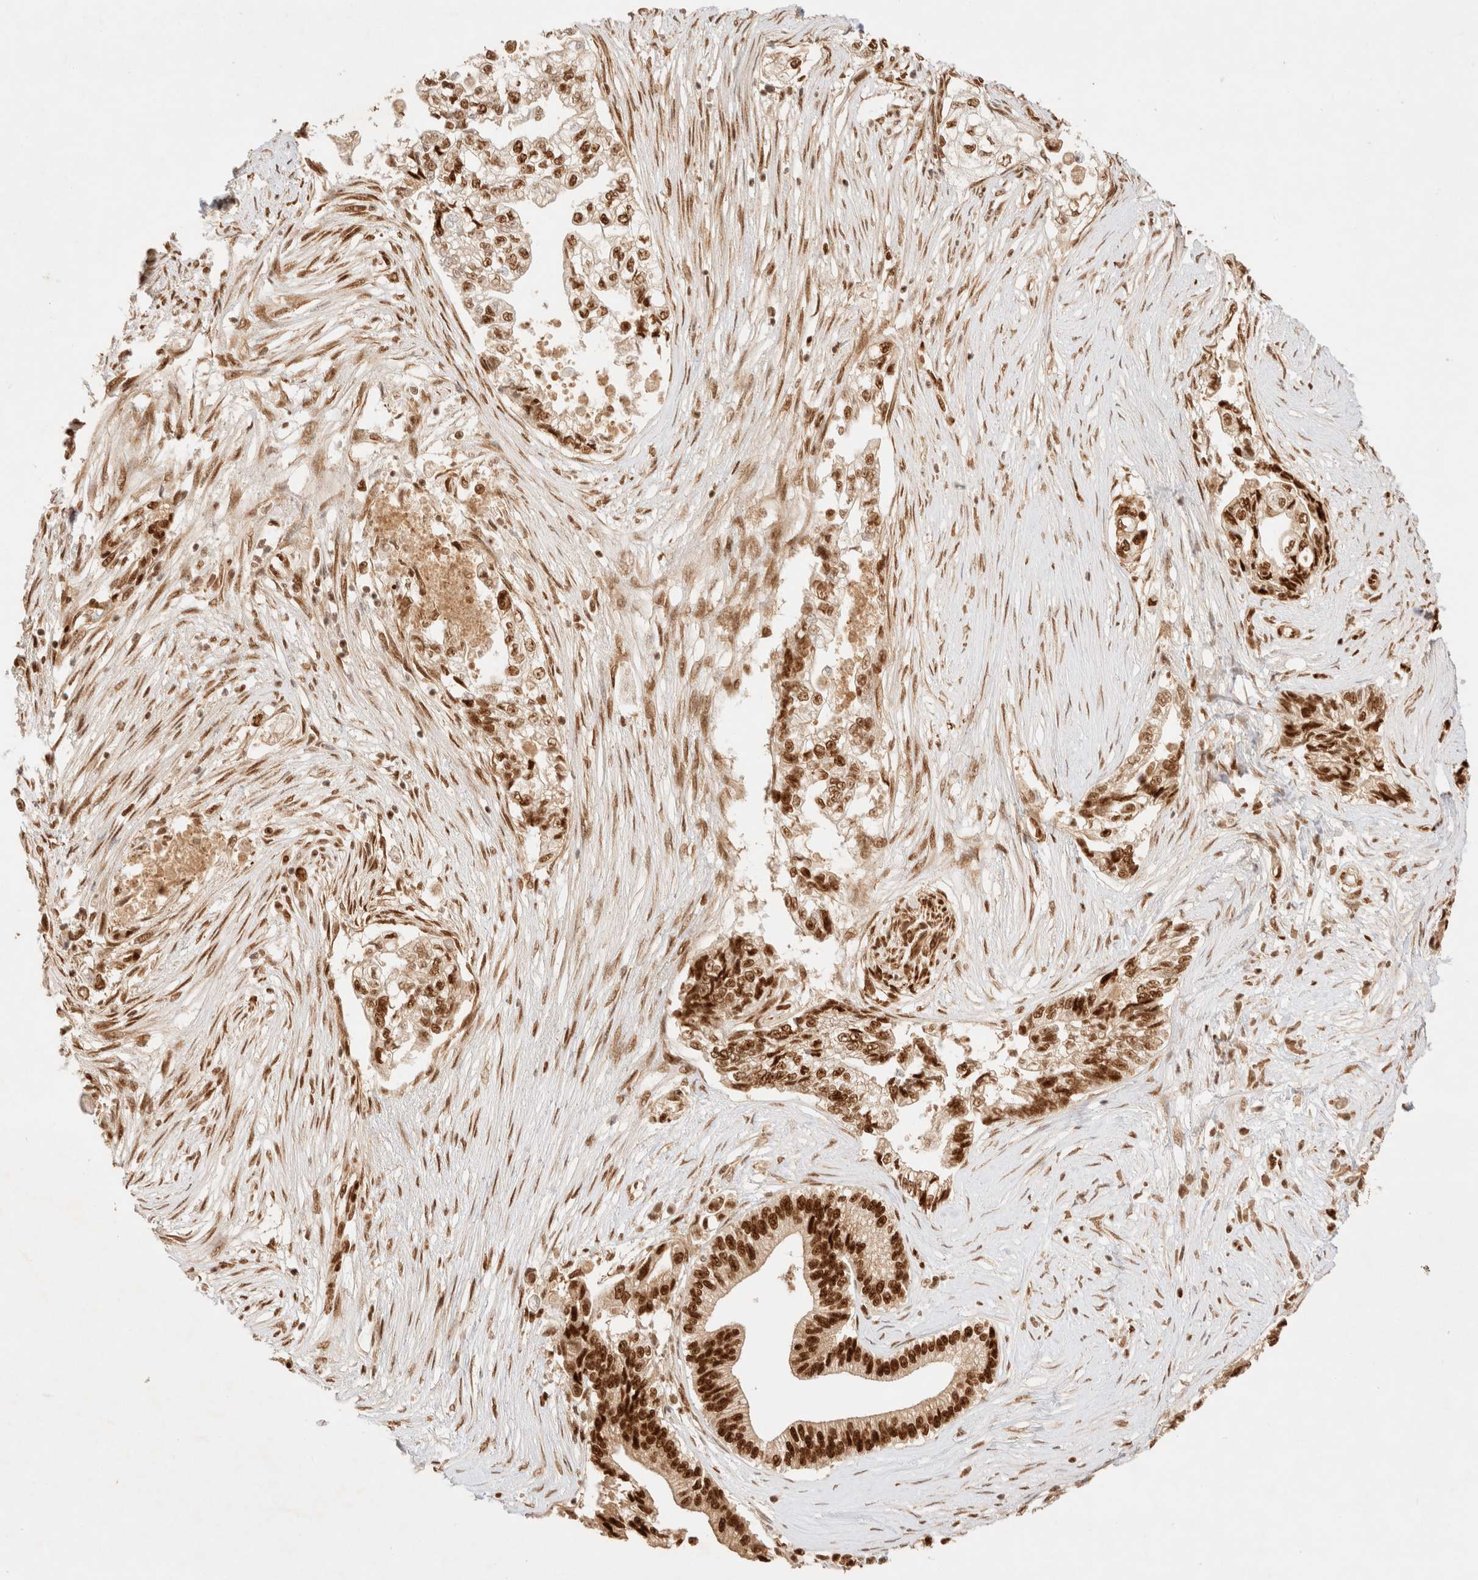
{"staining": {"intensity": "strong", "quantity": ">75%", "location": "nuclear"}, "tissue": "pancreatic cancer", "cell_type": "Tumor cells", "image_type": "cancer", "snomed": [{"axis": "morphology", "description": "Adenocarcinoma, NOS"}, {"axis": "topography", "description": "Pancreas"}], "caption": "Protein staining exhibits strong nuclear staining in about >75% of tumor cells in pancreatic cancer (adenocarcinoma). The protein is stained brown, and the nuclei are stained in blue (DAB IHC with brightfield microscopy, high magnification).", "gene": "ZNF768", "patient": {"sex": "male", "age": 72}}